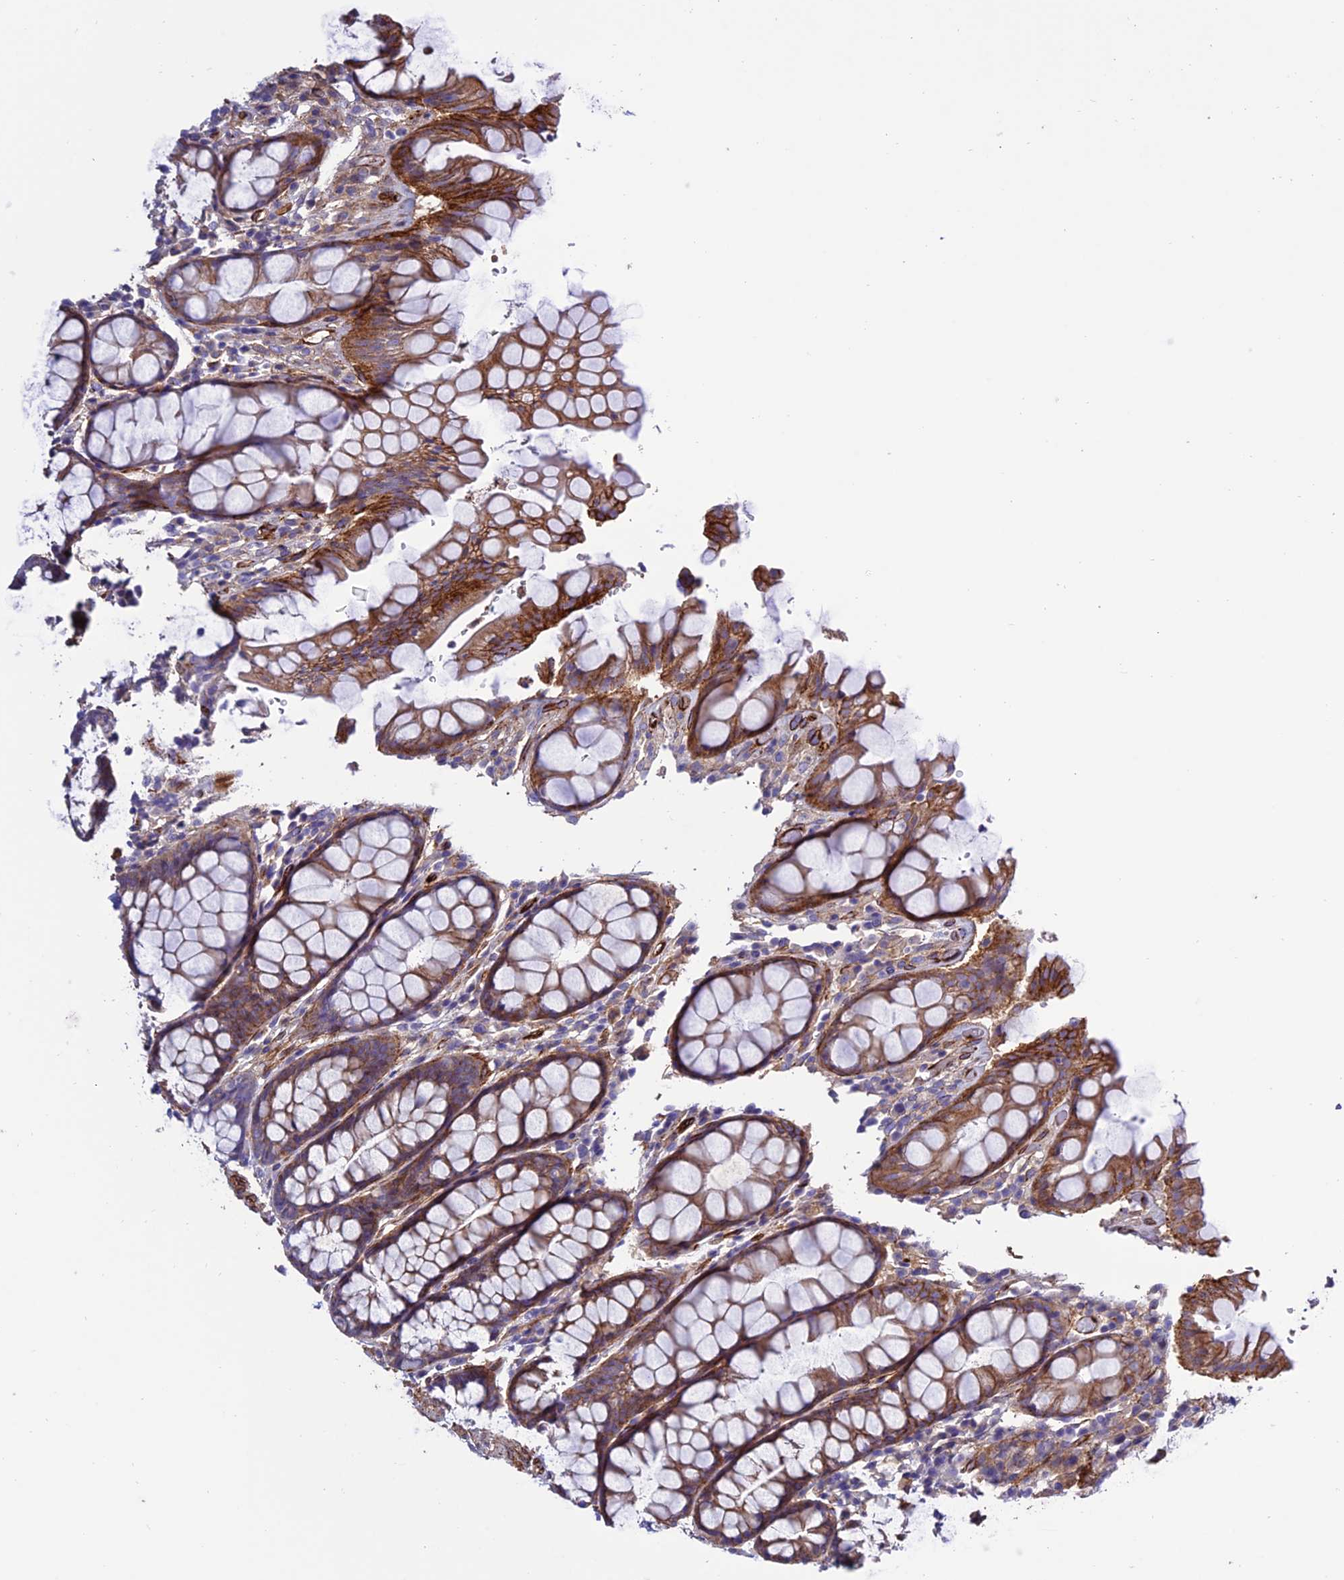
{"staining": {"intensity": "moderate", "quantity": ">75%", "location": "cytoplasmic/membranous"}, "tissue": "rectum", "cell_type": "Glandular cells", "image_type": "normal", "snomed": [{"axis": "morphology", "description": "Normal tissue, NOS"}, {"axis": "topography", "description": "Rectum"}], "caption": "DAB (3,3'-diaminobenzidine) immunohistochemical staining of normal rectum exhibits moderate cytoplasmic/membranous protein positivity in approximately >75% of glandular cells. Immunohistochemistry (ihc) stains the protein of interest in brown and the nuclei are stained blue.", "gene": "REX1BD", "patient": {"sex": "male", "age": 64}}